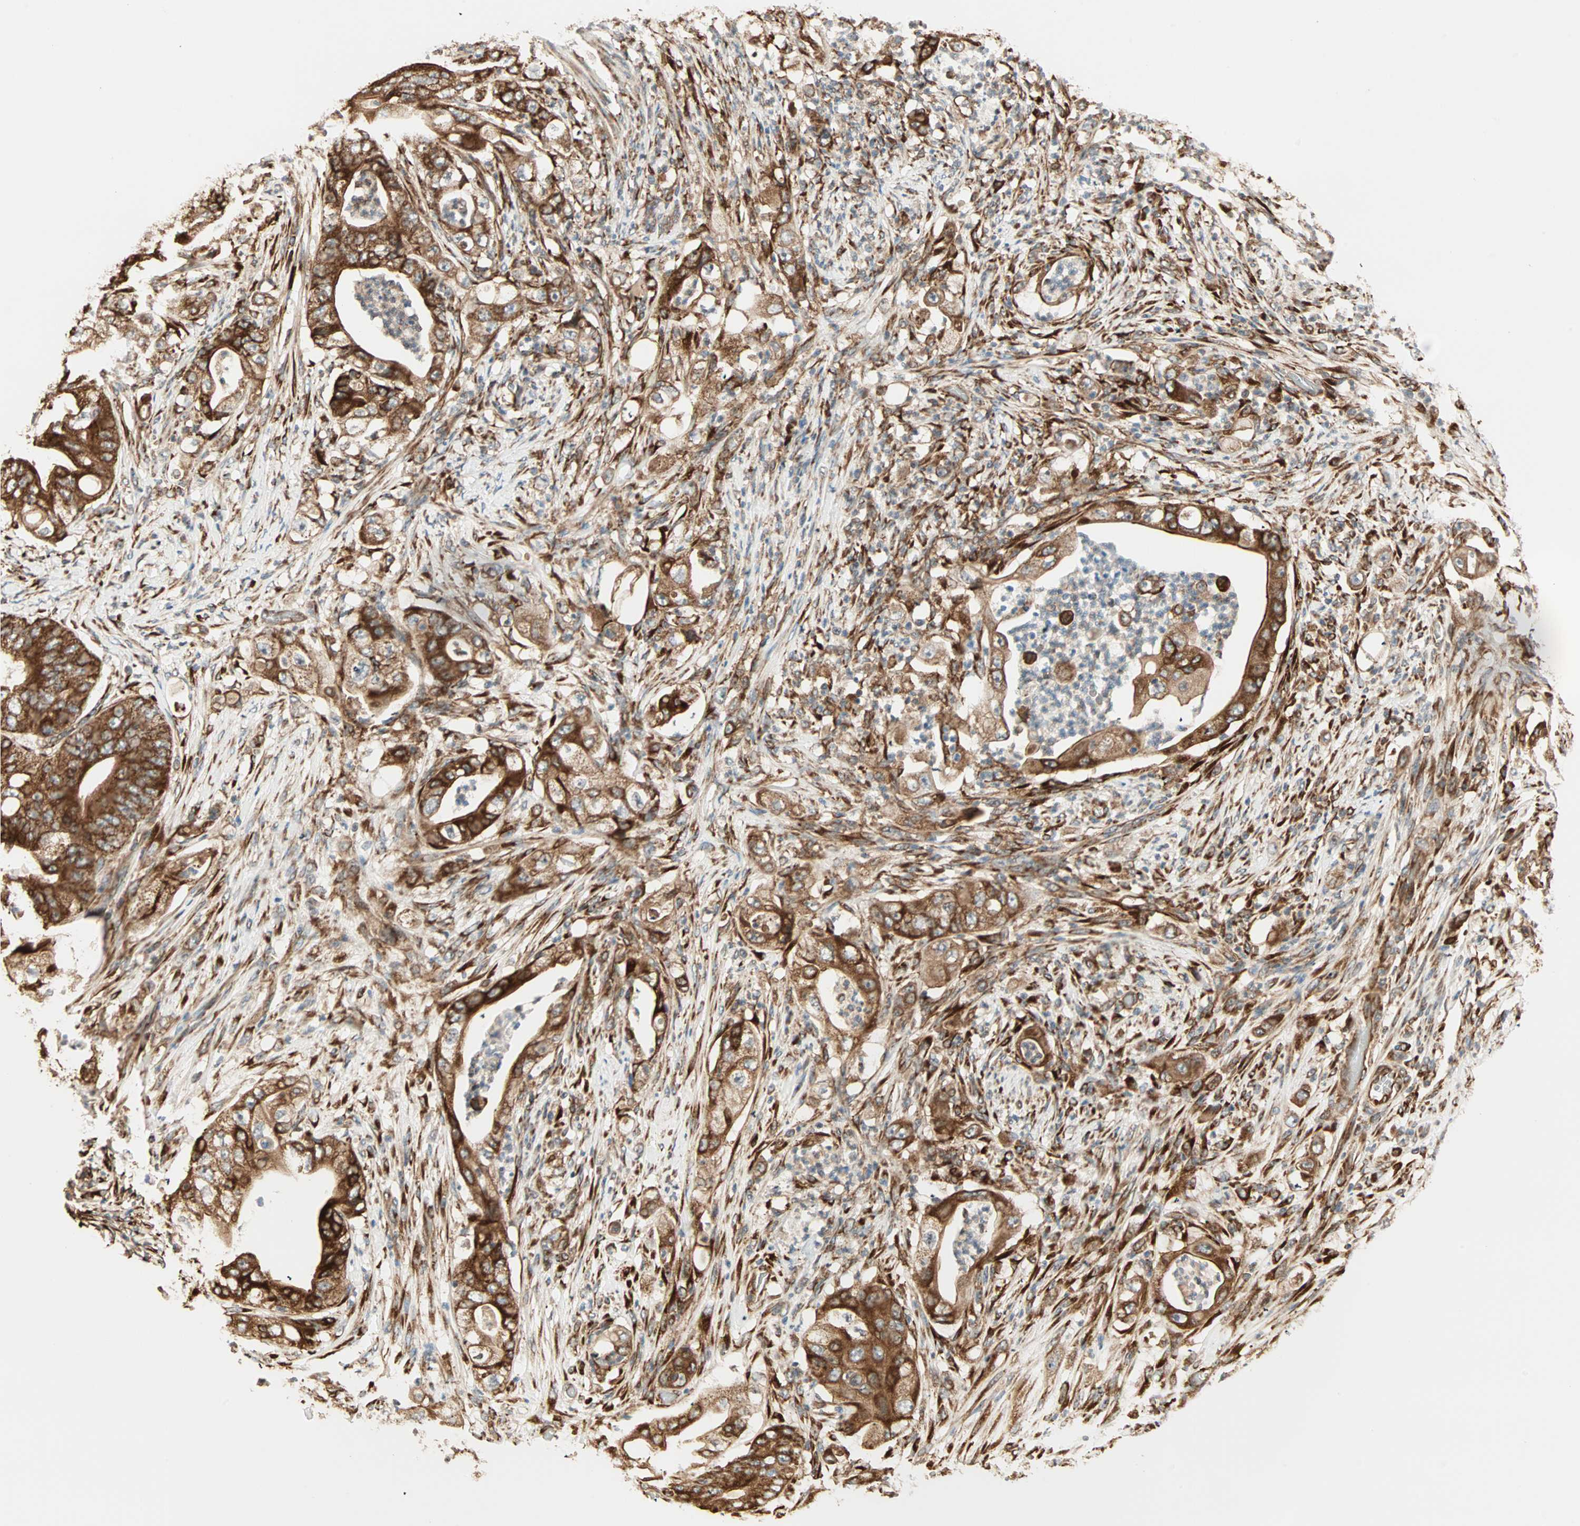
{"staining": {"intensity": "strong", "quantity": ">75%", "location": "cytoplasmic/membranous"}, "tissue": "stomach cancer", "cell_type": "Tumor cells", "image_type": "cancer", "snomed": [{"axis": "morphology", "description": "Adenocarcinoma, NOS"}, {"axis": "topography", "description": "Stomach"}], "caption": "Immunohistochemical staining of human stomach cancer reveals high levels of strong cytoplasmic/membranous protein staining in approximately >75% of tumor cells.", "gene": "P4HA1", "patient": {"sex": "female", "age": 73}}